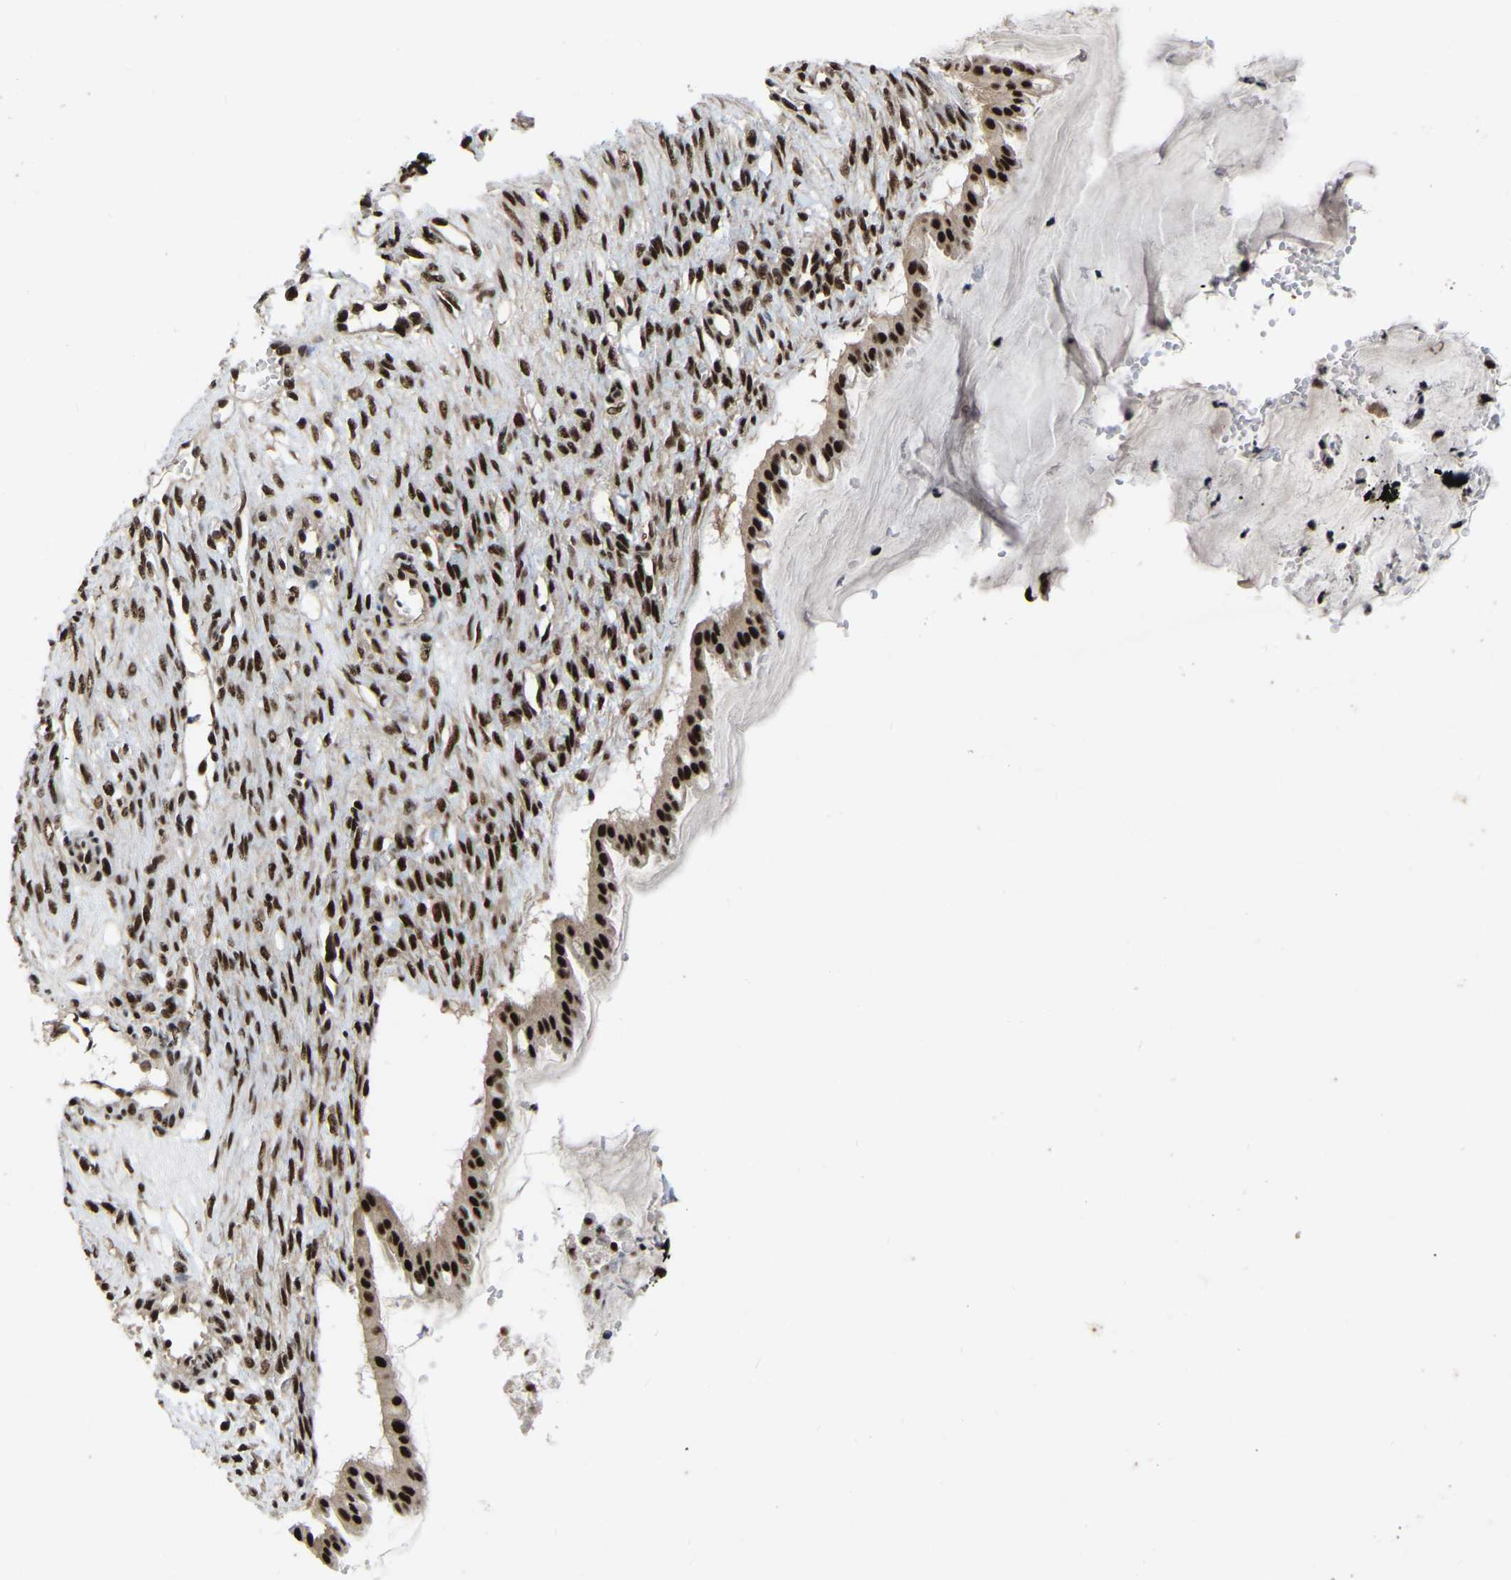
{"staining": {"intensity": "strong", "quantity": ">75%", "location": "nuclear"}, "tissue": "ovarian cancer", "cell_type": "Tumor cells", "image_type": "cancer", "snomed": [{"axis": "morphology", "description": "Cystadenocarcinoma, mucinous, NOS"}, {"axis": "topography", "description": "Ovary"}], "caption": "Protein expression analysis of human ovarian mucinous cystadenocarcinoma reveals strong nuclear staining in approximately >75% of tumor cells.", "gene": "TBL1XR1", "patient": {"sex": "female", "age": 73}}